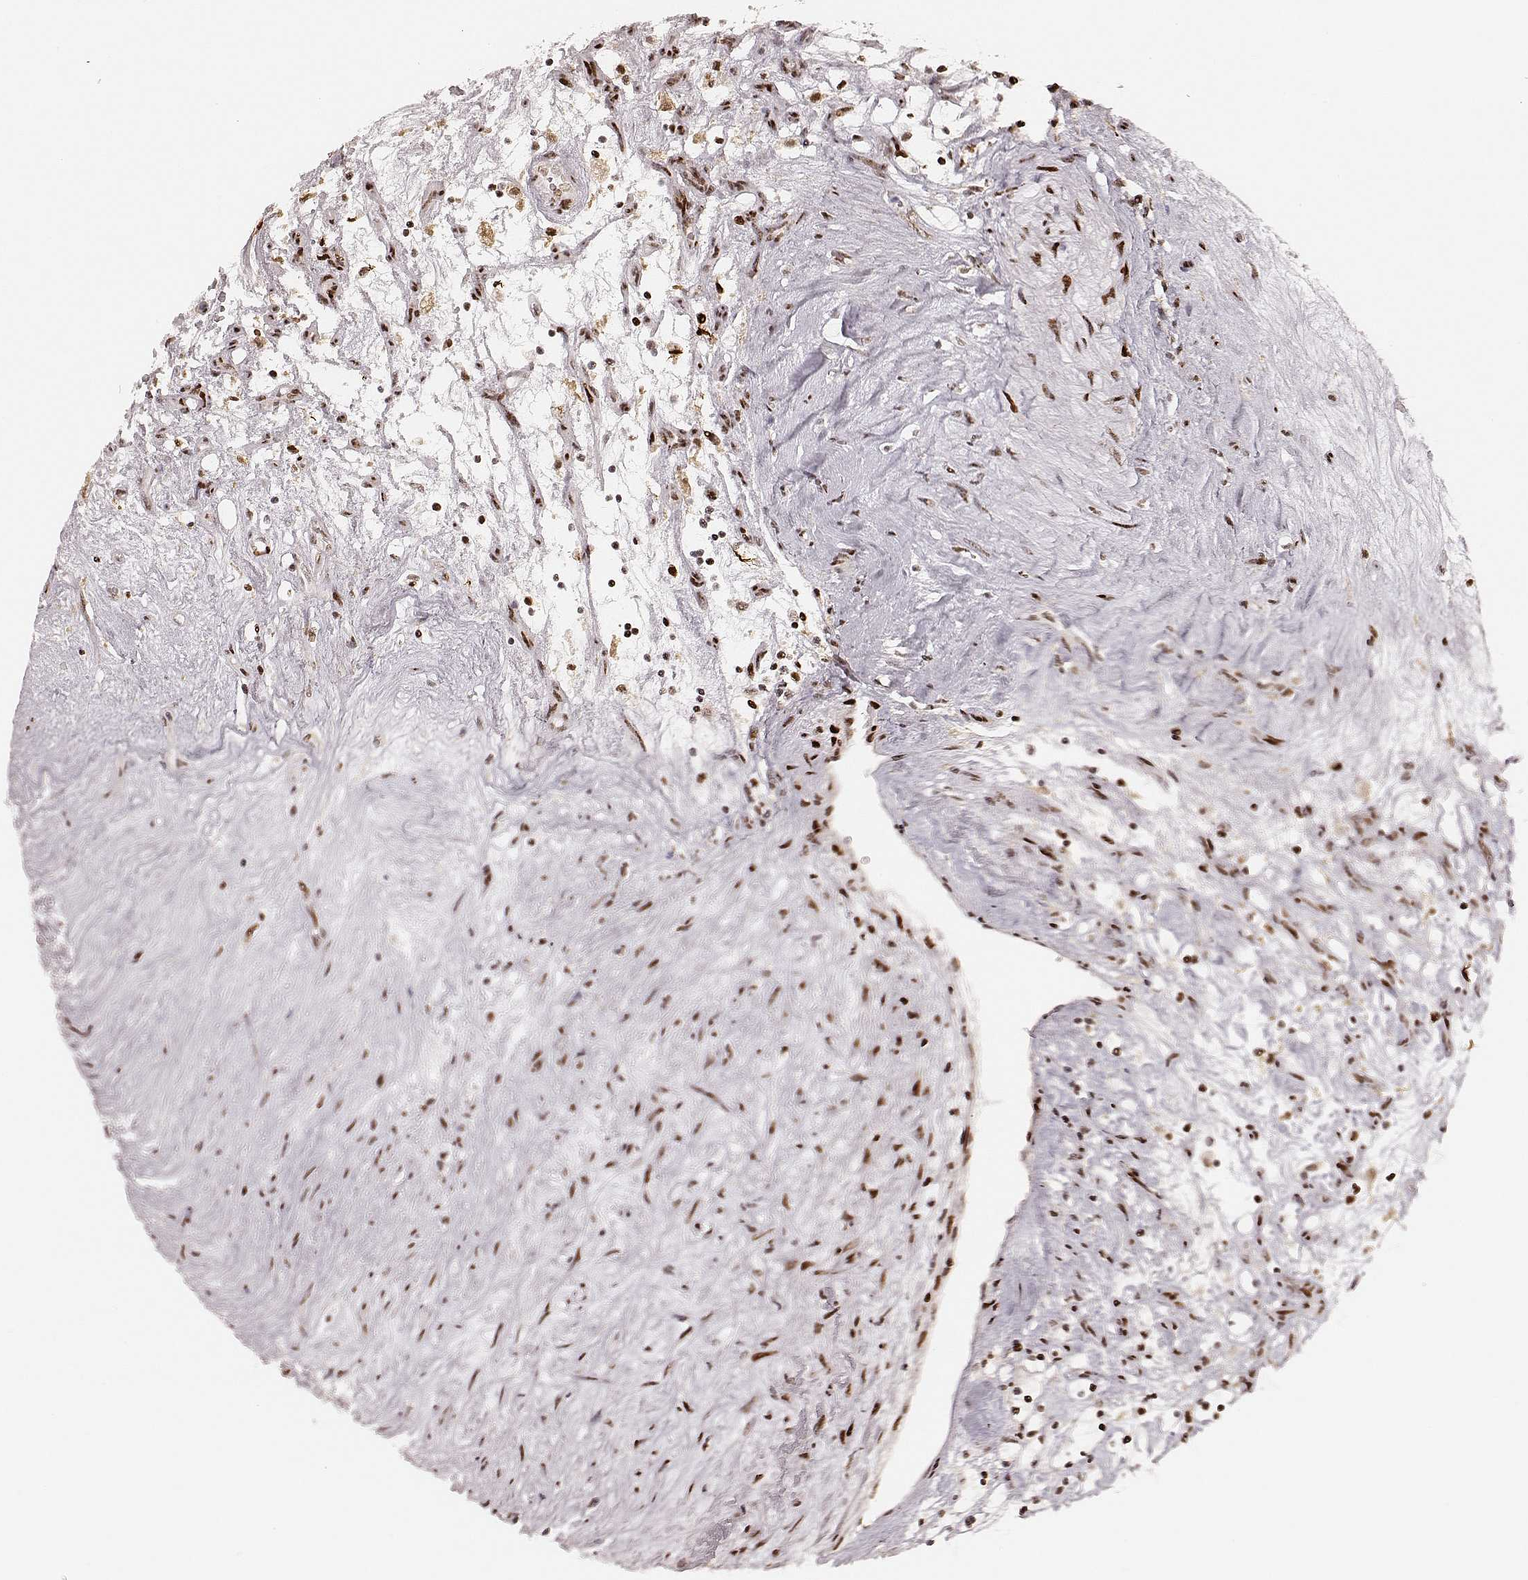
{"staining": {"intensity": "strong", "quantity": ">75%", "location": "nuclear"}, "tissue": "renal cancer", "cell_type": "Tumor cells", "image_type": "cancer", "snomed": [{"axis": "morphology", "description": "Adenocarcinoma, NOS"}, {"axis": "topography", "description": "Kidney"}], "caption": "A micrograph of renal cancer (adenocarcinoma) stained for a protein displays strong nuclear brown staining in tumor cells.", "gene": "HNRNPC", "patient": {"sex": "female", "age": 69}}